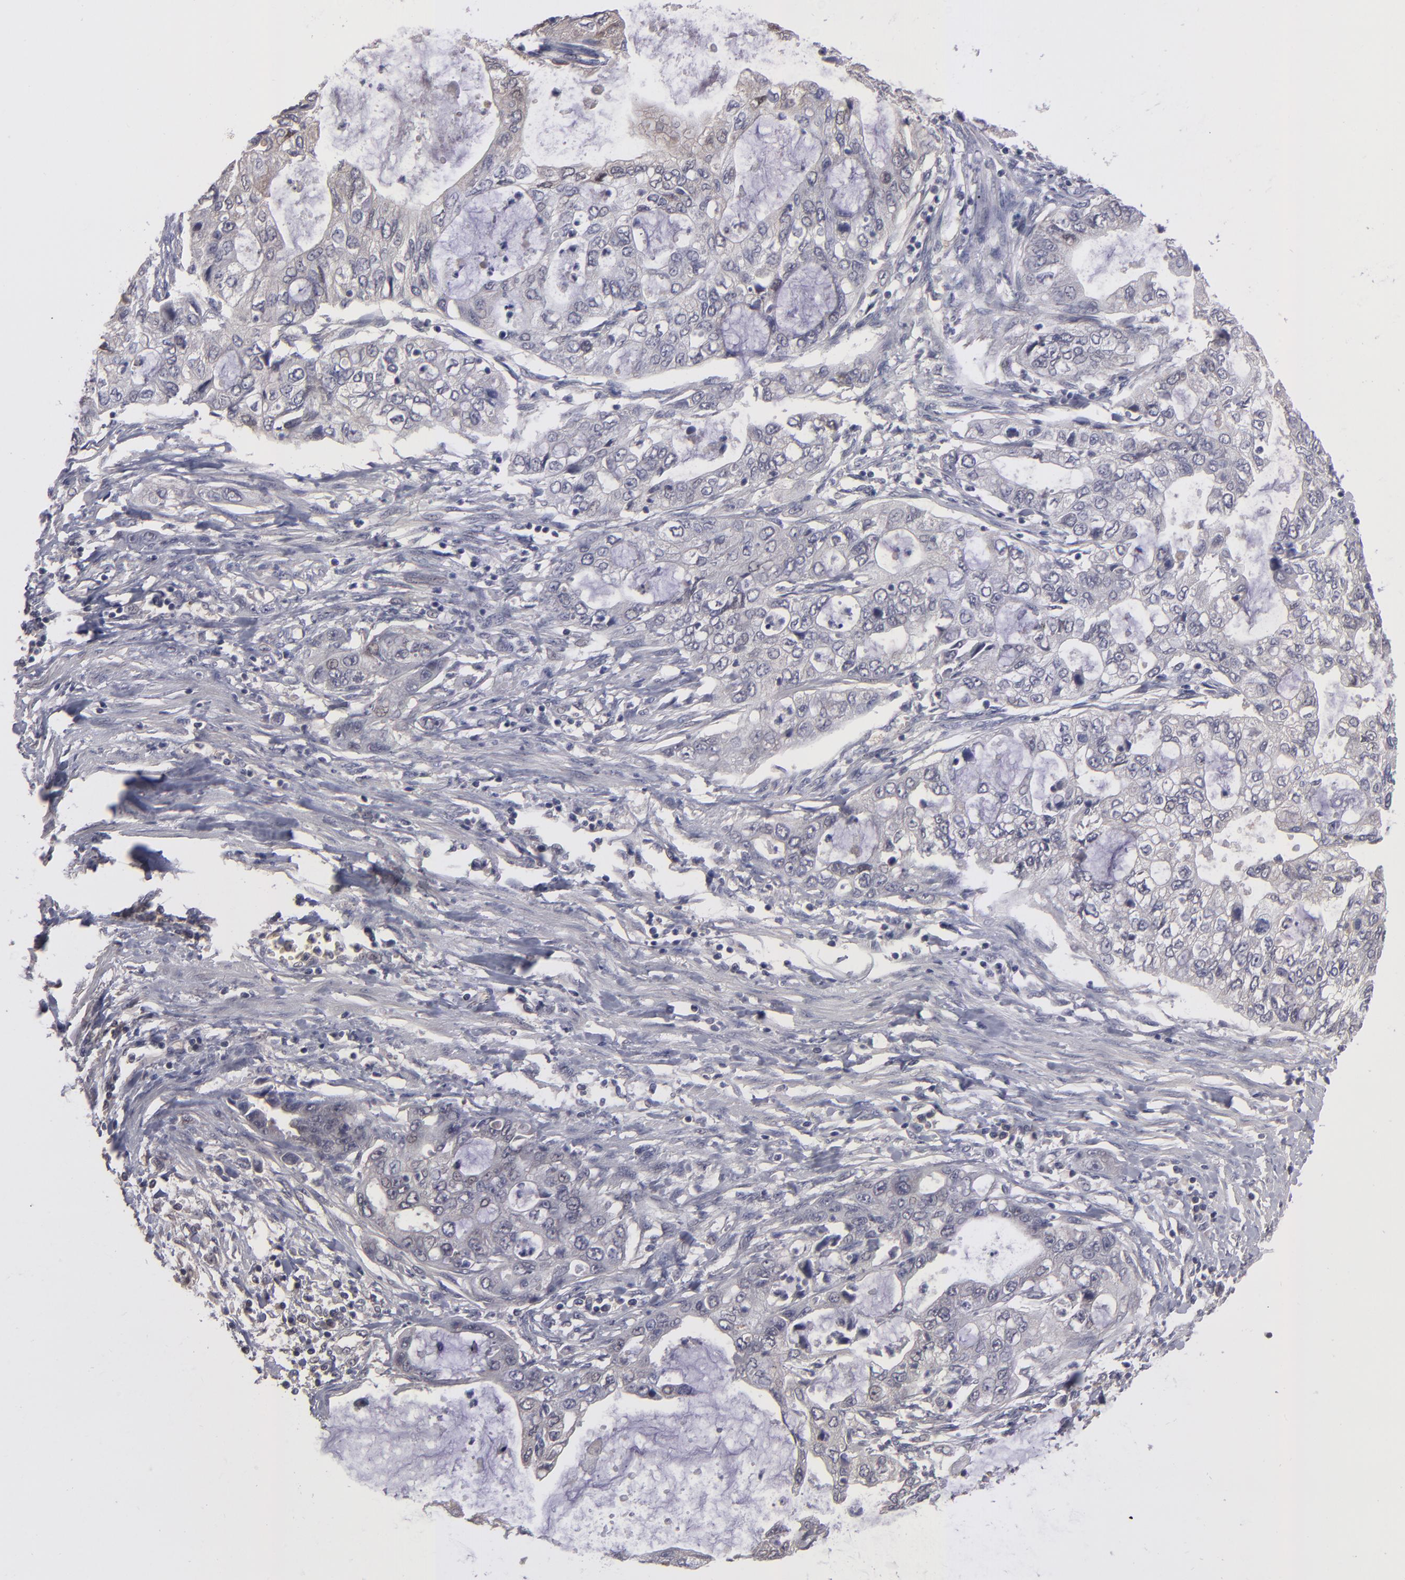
{"staining": {"intensity": "negative", "quantity": "none", "location": "none"}, "tissue": "stomach cancer", "cell_type": "Tumor cells", "image_type": "cancer", "snomed": [{"axis": "morphology", "description": "Adenocarcinoma, NOS"}, {"axis": "topography", "description": "Stomach, upper"}], "caption": "Tumor cells show no significant positivity in stomach cancer. (Stains: DAB (3,3'-diaminobenzidine) immunohistochemistry (IHC) with hematoxylin counter stain, Microscopy: brightfield microscopy at high magnification).", "gene": "ITIH4", "patient": {"sex": "female", "age": 52}}